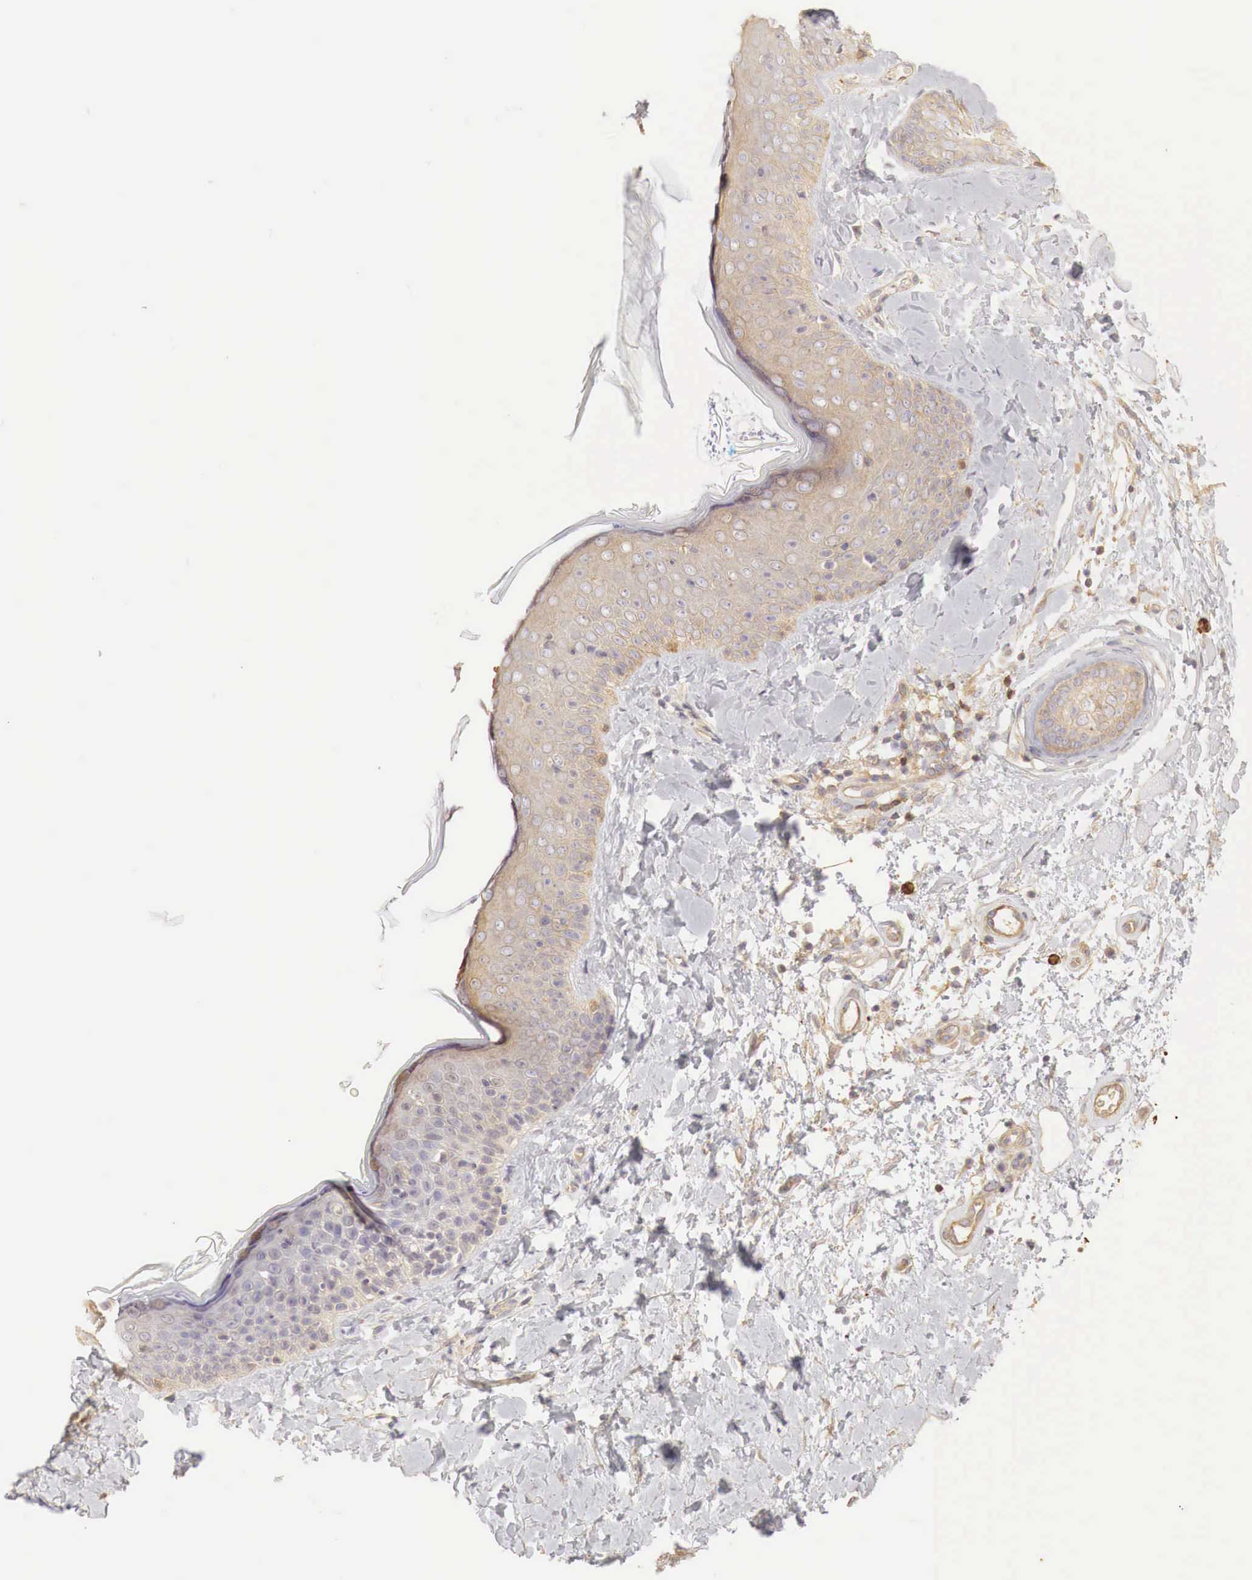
{"staining": {"intensity": "weak", "quantity": ">75%", "location": "cytoplasmic/membranous"}, "tissue": "skin", "cell_type": "Fibroblasts", "image_type": "normal", "snomed": [{"axis": "morphology", "description": "Normal tissue, NOS"}, {"axis": "topography", "description": "Skin"}], "caption": "IHC of normal skin displays low levels of weak cytoplasmic/membranous staining in approximately >75% of fibroblasts. The staining is performed using DAB (3,3'-diaminobenzidine) brown chromogen to label protein expression. The nuclei are counter-stained blue using hematoxylin.", "gene": "G6PD", "patient": {"sex": "male", "age": 86}}